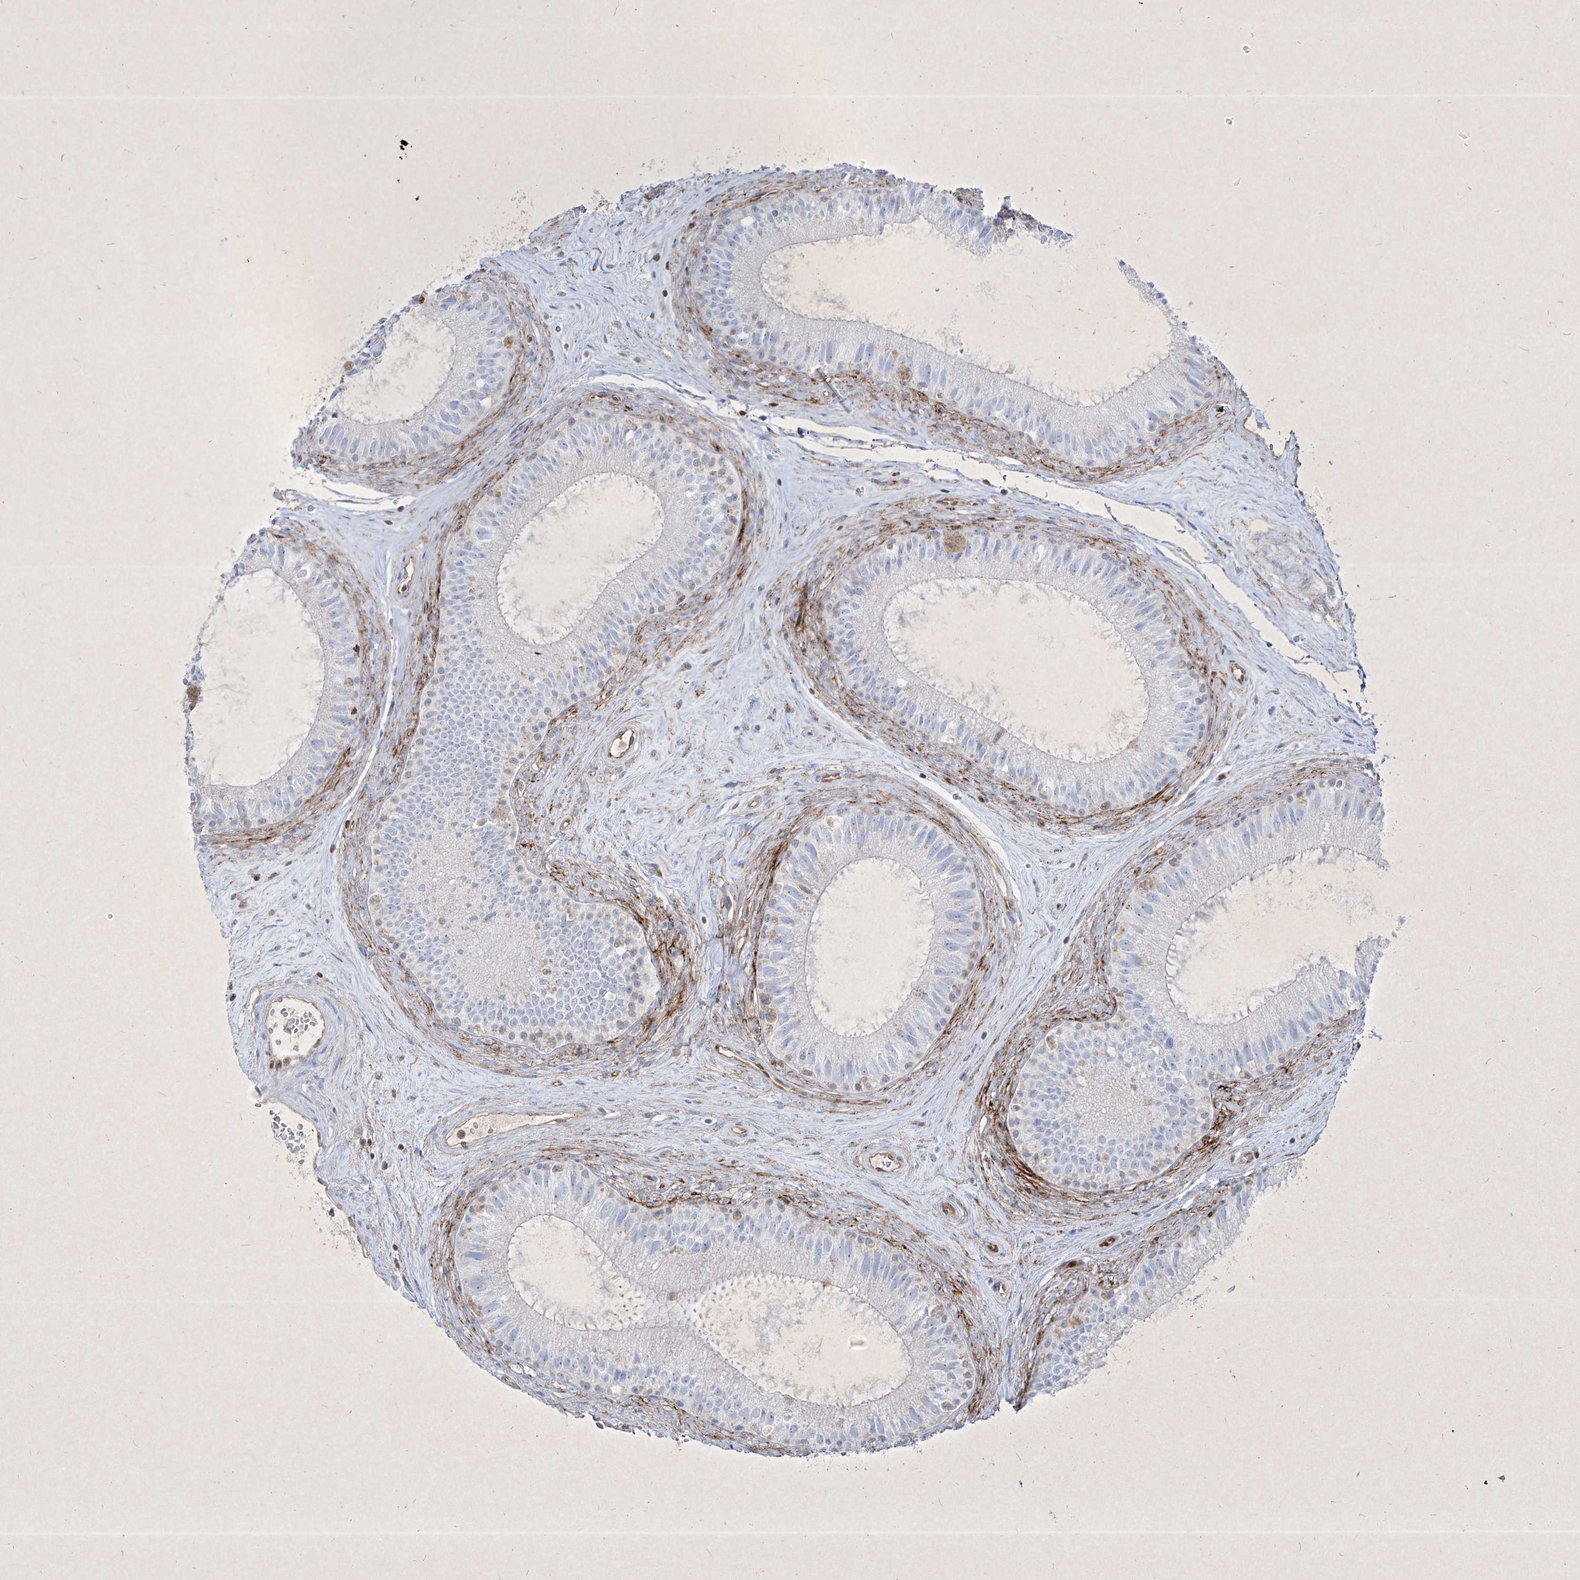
{"staining": {"intensity": "negative", "quantity": "none", "location": "none"}, "tissue": "epididymis", "cell_type": "Glandular cells", "image_type": "normal", "snomed": [{"axis": "morphology", "description": "Normal tissue, NOS"}, {"axis": "topography", "description": "Epididymis"}], "caption": "Immunohistochemical staining of normal human epididymis demonstrates no significant expression in glandular cells. The staining is performed using DAB (3,3'-diaminobenzidine) brown chromogen with nuclei counter-stained in using hematoxylin.", "gene": "PSMB10", "patient": {"sex": "male", "age": 71}}